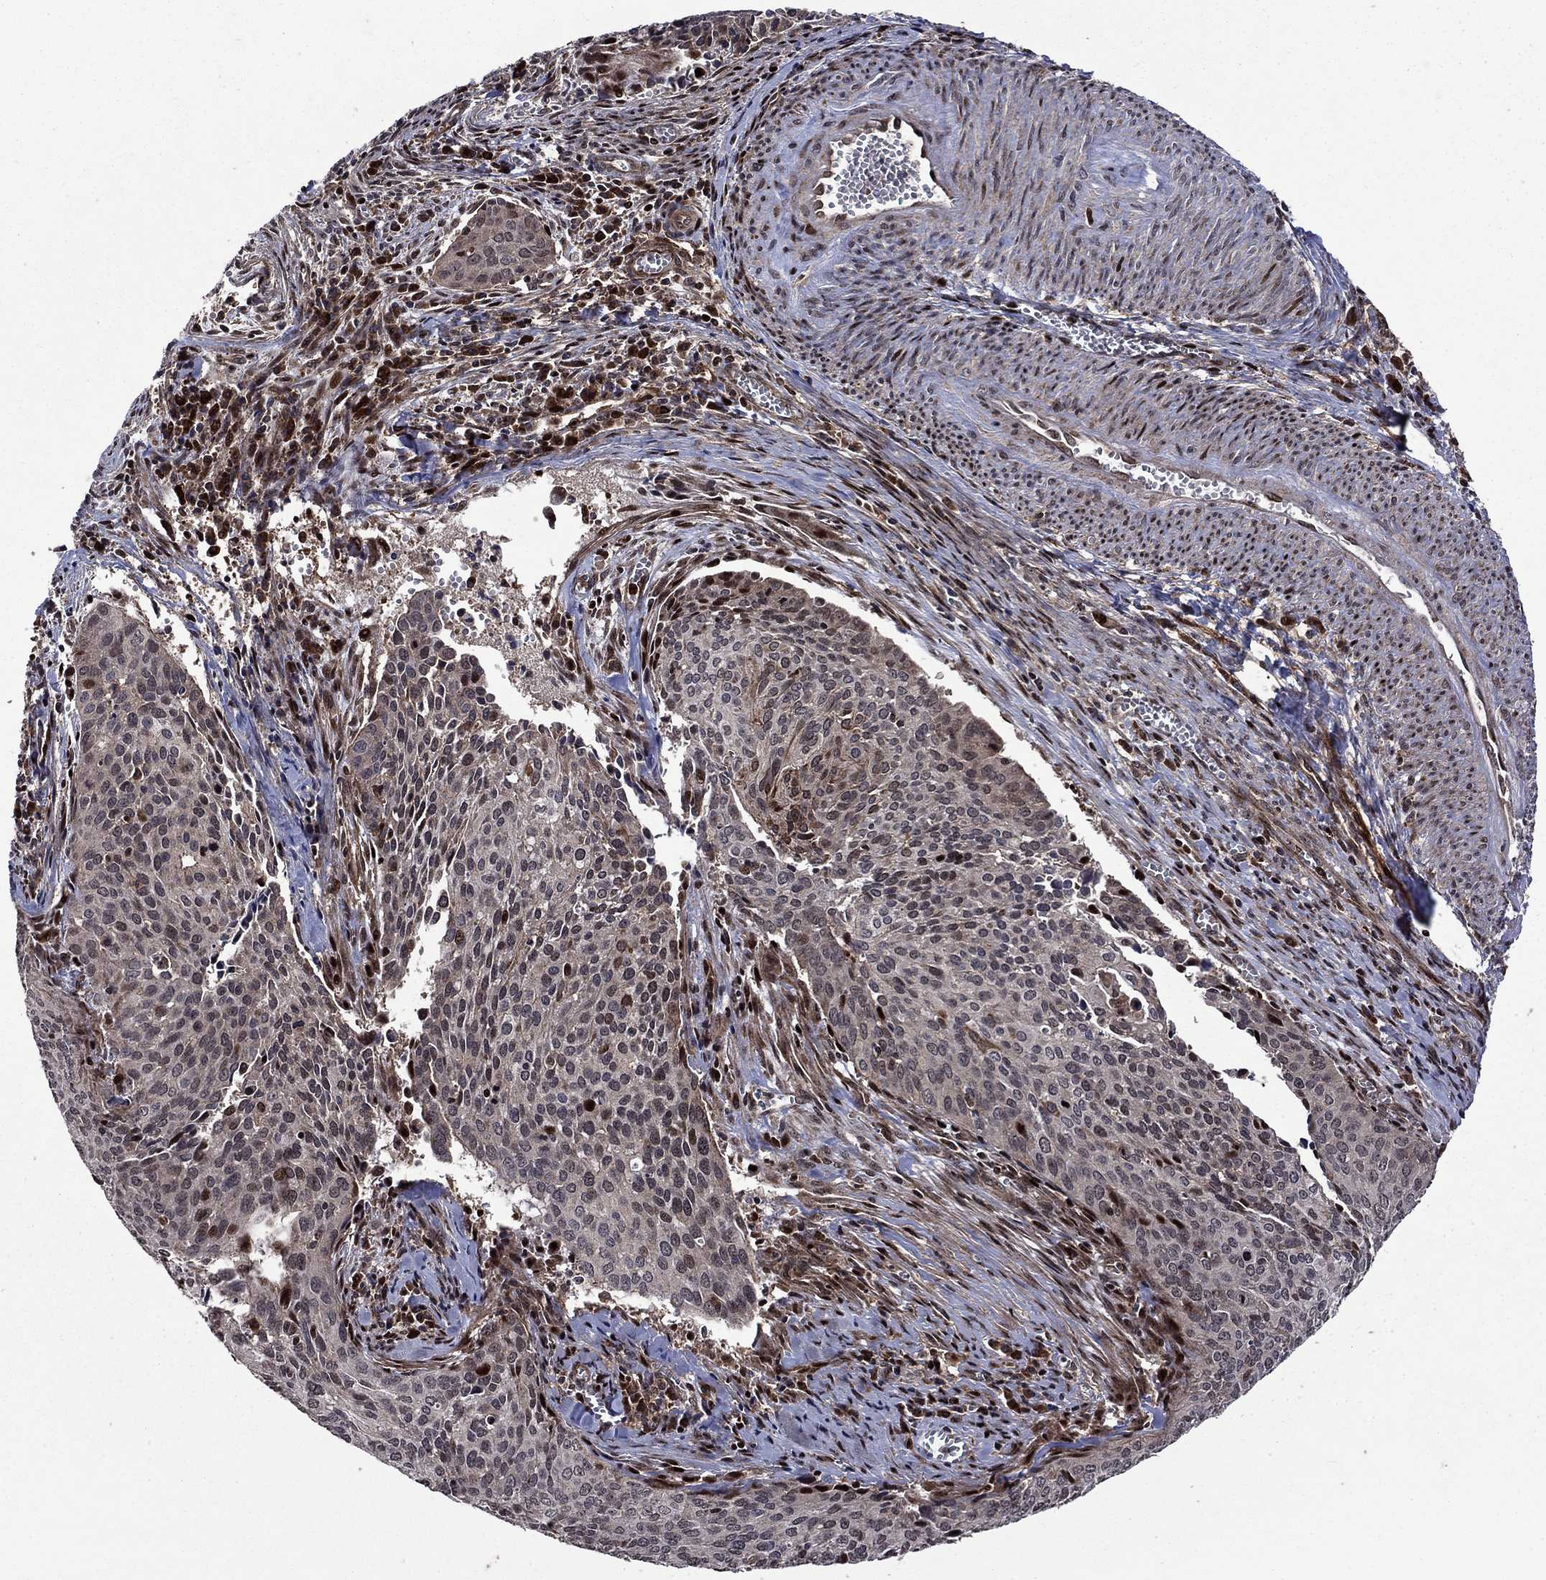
{"staining": {"intensity": "strong", "quantity": "<25%", "location": "nuclear"}, "tissue": "cervical cancer", "cell_type": "Tumor cells", "image_type": "cancer", "snomed": [{"axis": "morphology", "description": "Squamous cell carcinoma, NOS"}, {"axis": "topography", "description": "Cervix"}], "caption": "Cervical cancer (squamous cell carcinoma) was stained to show a protein in brown. There is medium levels of strong nuclear expression in about <25% of tumor cells.", "gene": "AGTPBP1", "patient": {"sex": "female", "age": 29}}